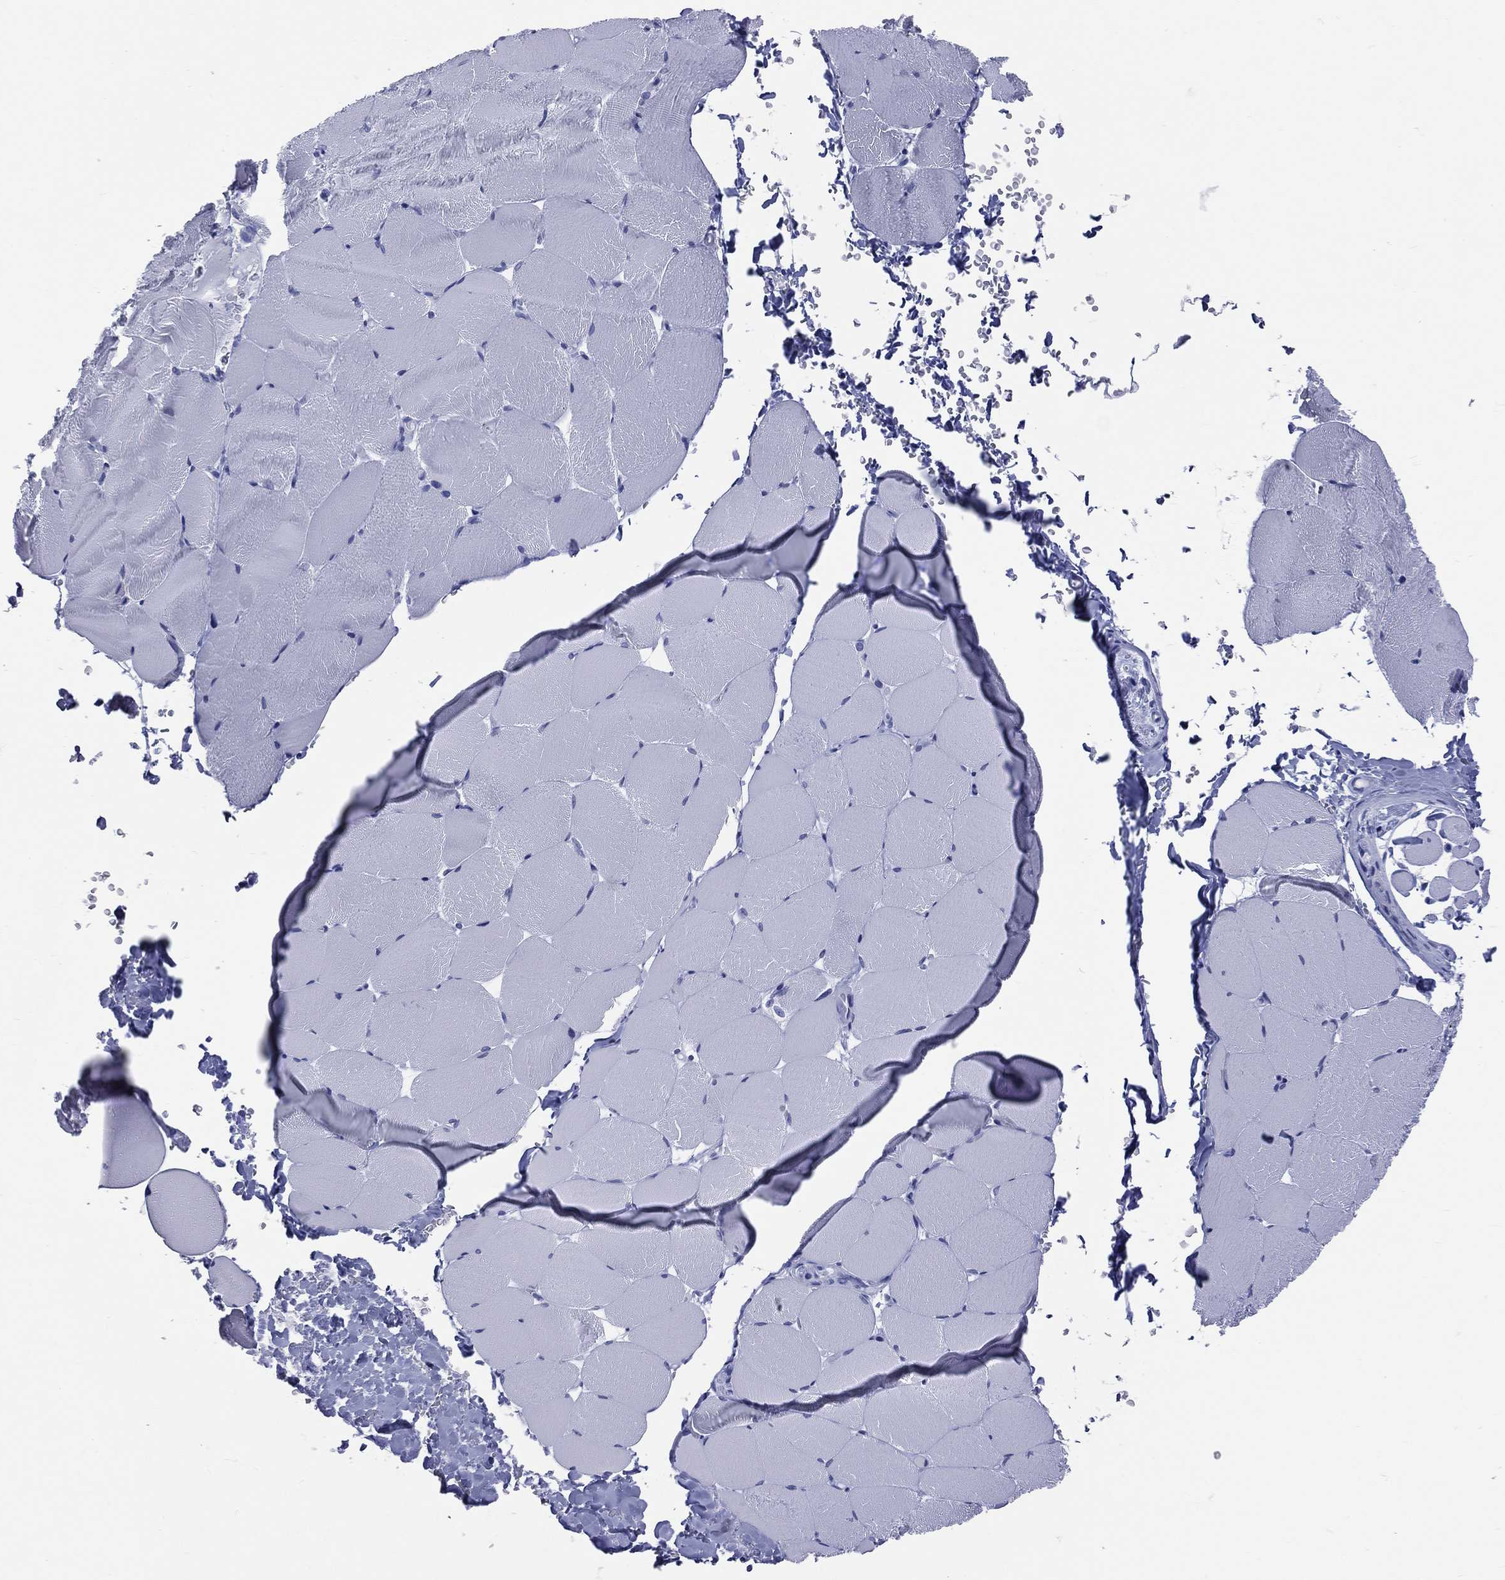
{"staining": {"intensity": "negative", "quantity": "none", "location": "none"}, "tissue": "skeletal muscle", "cell_type": "Myocytes", "image_type": "normal", "snomed": [{"axis": "morphology", "description": "Normal tissue, NOS"}, {"axis": "topography", "description": "Skeletal muscle"}], "caption": "Skeletal muscle was stained to show a protein in brown. There is no significant staining in myocytes. (Immunohistochemistry, brightfield microscopy, high magnification).", "gene": "MLLT10", "patient": {"sex": "female", "age": 37}}